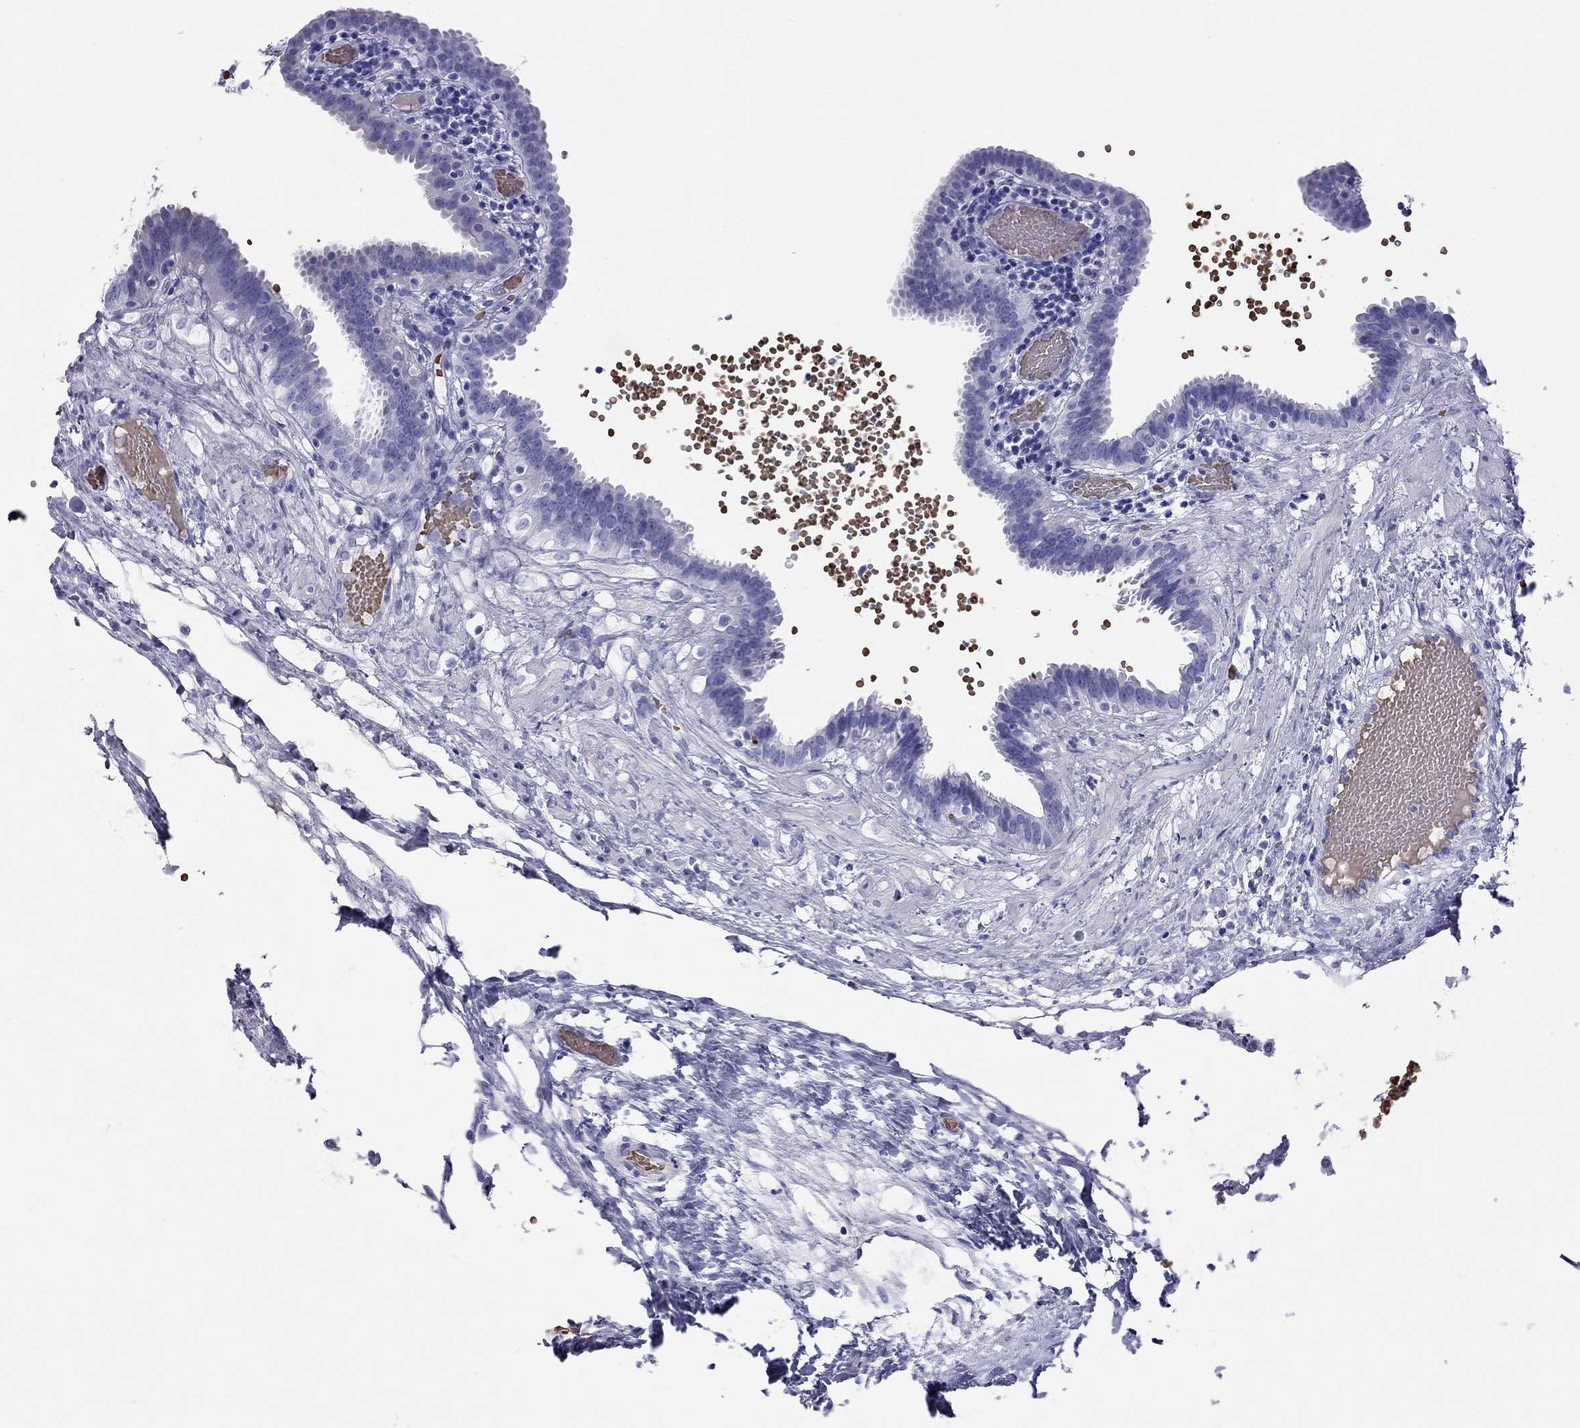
{"staining": {"intensity": "negative", "quantity": "none", "location": "none"}, "tissue": "fallopian tube", "cell_type": "Glandular cells", "image_type": "normal", "snomed": [{"axis": "morphology", "description": "Normal tissue, NOS"}, {"axis": "topography", "description": "Fallopian tube"}], "caption": "Histopathology image shows no significant protein staining in glandular cells of unremarkable fallopian tube. (IHC, brightfield microscopy, high magnification).", "gene": "PTPRN", "patient": {"sex": "female", "age": 37}}